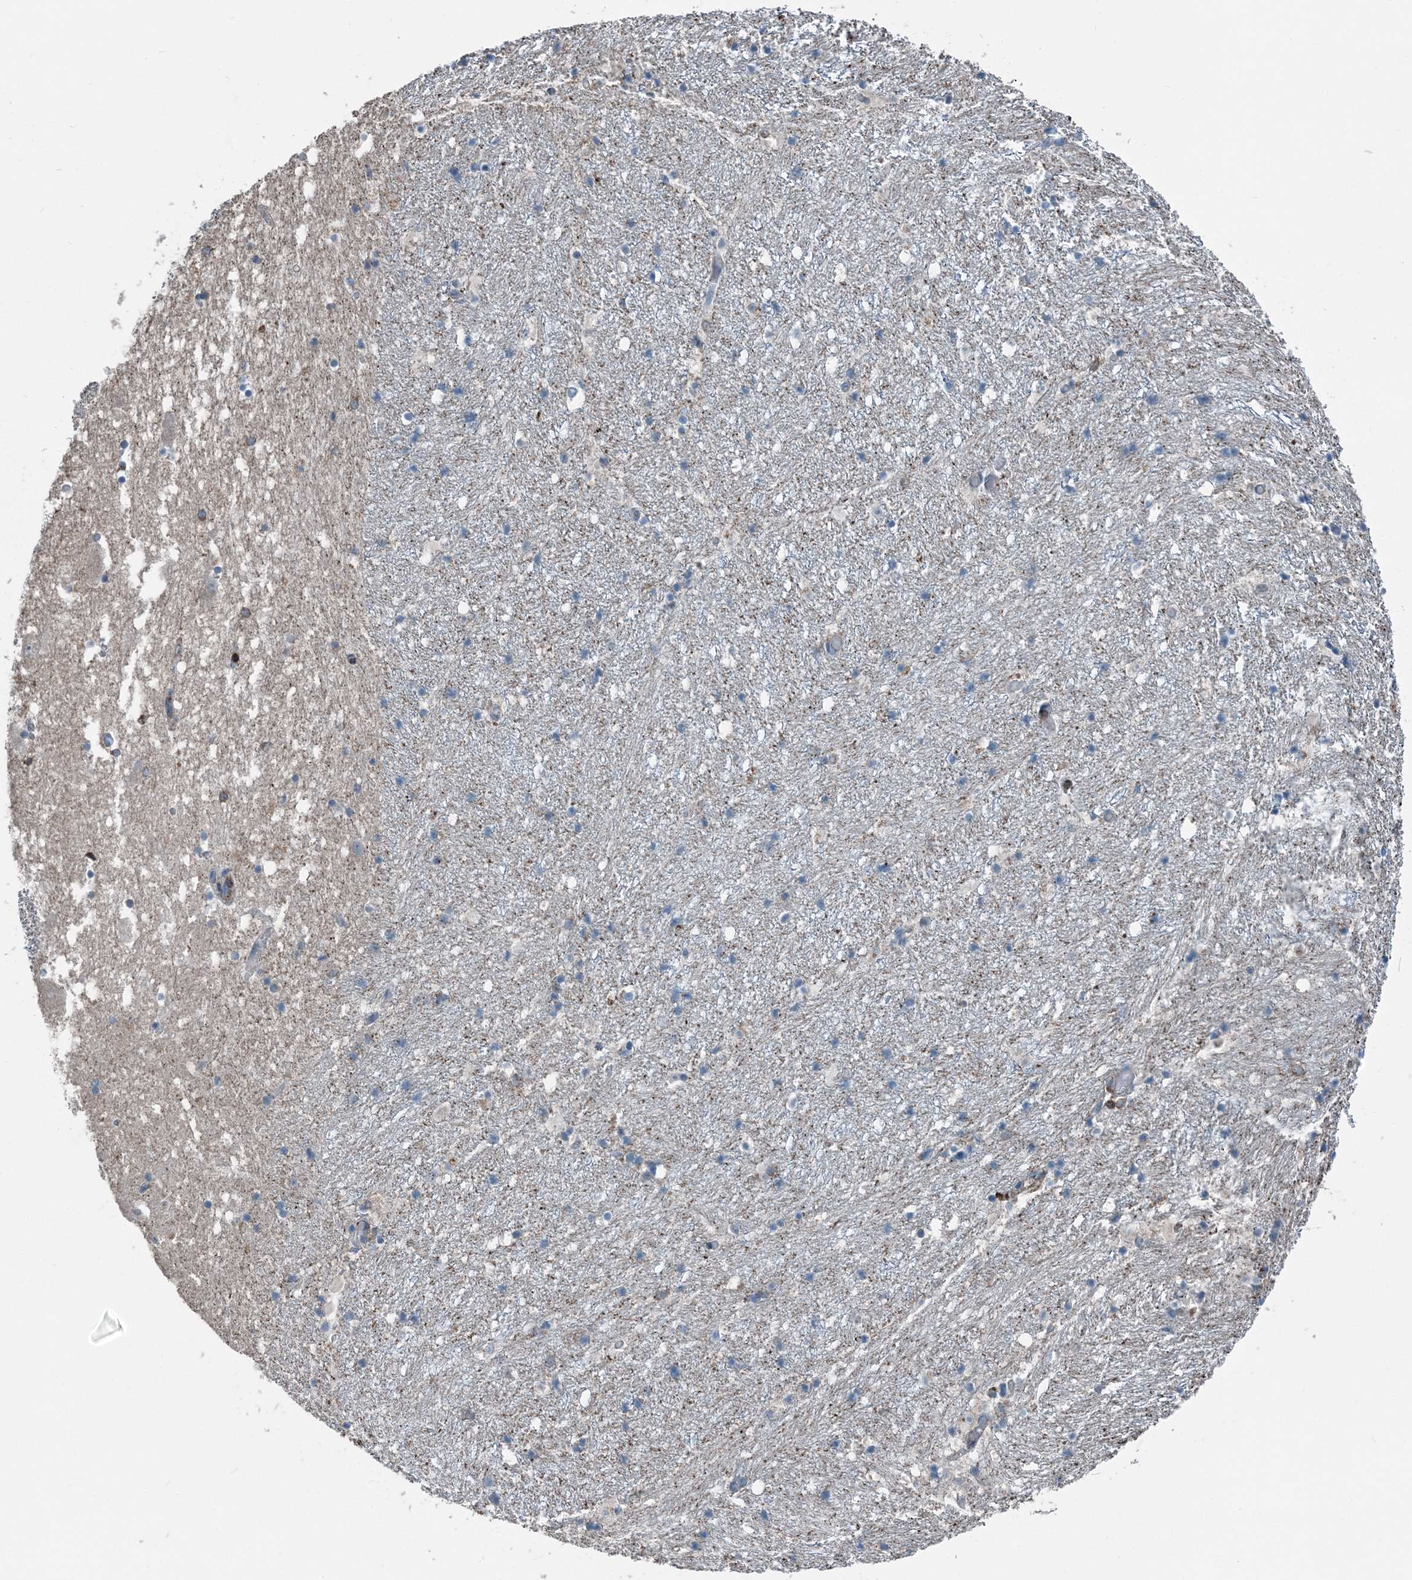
{"staining": {"intensity": "negative", "quantity": "none", "location": "none"}, "tissue": "hippocampus", "cell_type": "Glial cells", "image_type": "normal", "snomed": [{"axis": "morphology", "description": "Normal tissue, NOS"}, {"axis": "topography", "description": "Hippocampus"}], "caption": "The IHC histopathology image has no significant staining in glial cells of hippocampus.", "gene": "CFL1", "patient": {"sex": "female", "age": 52}}